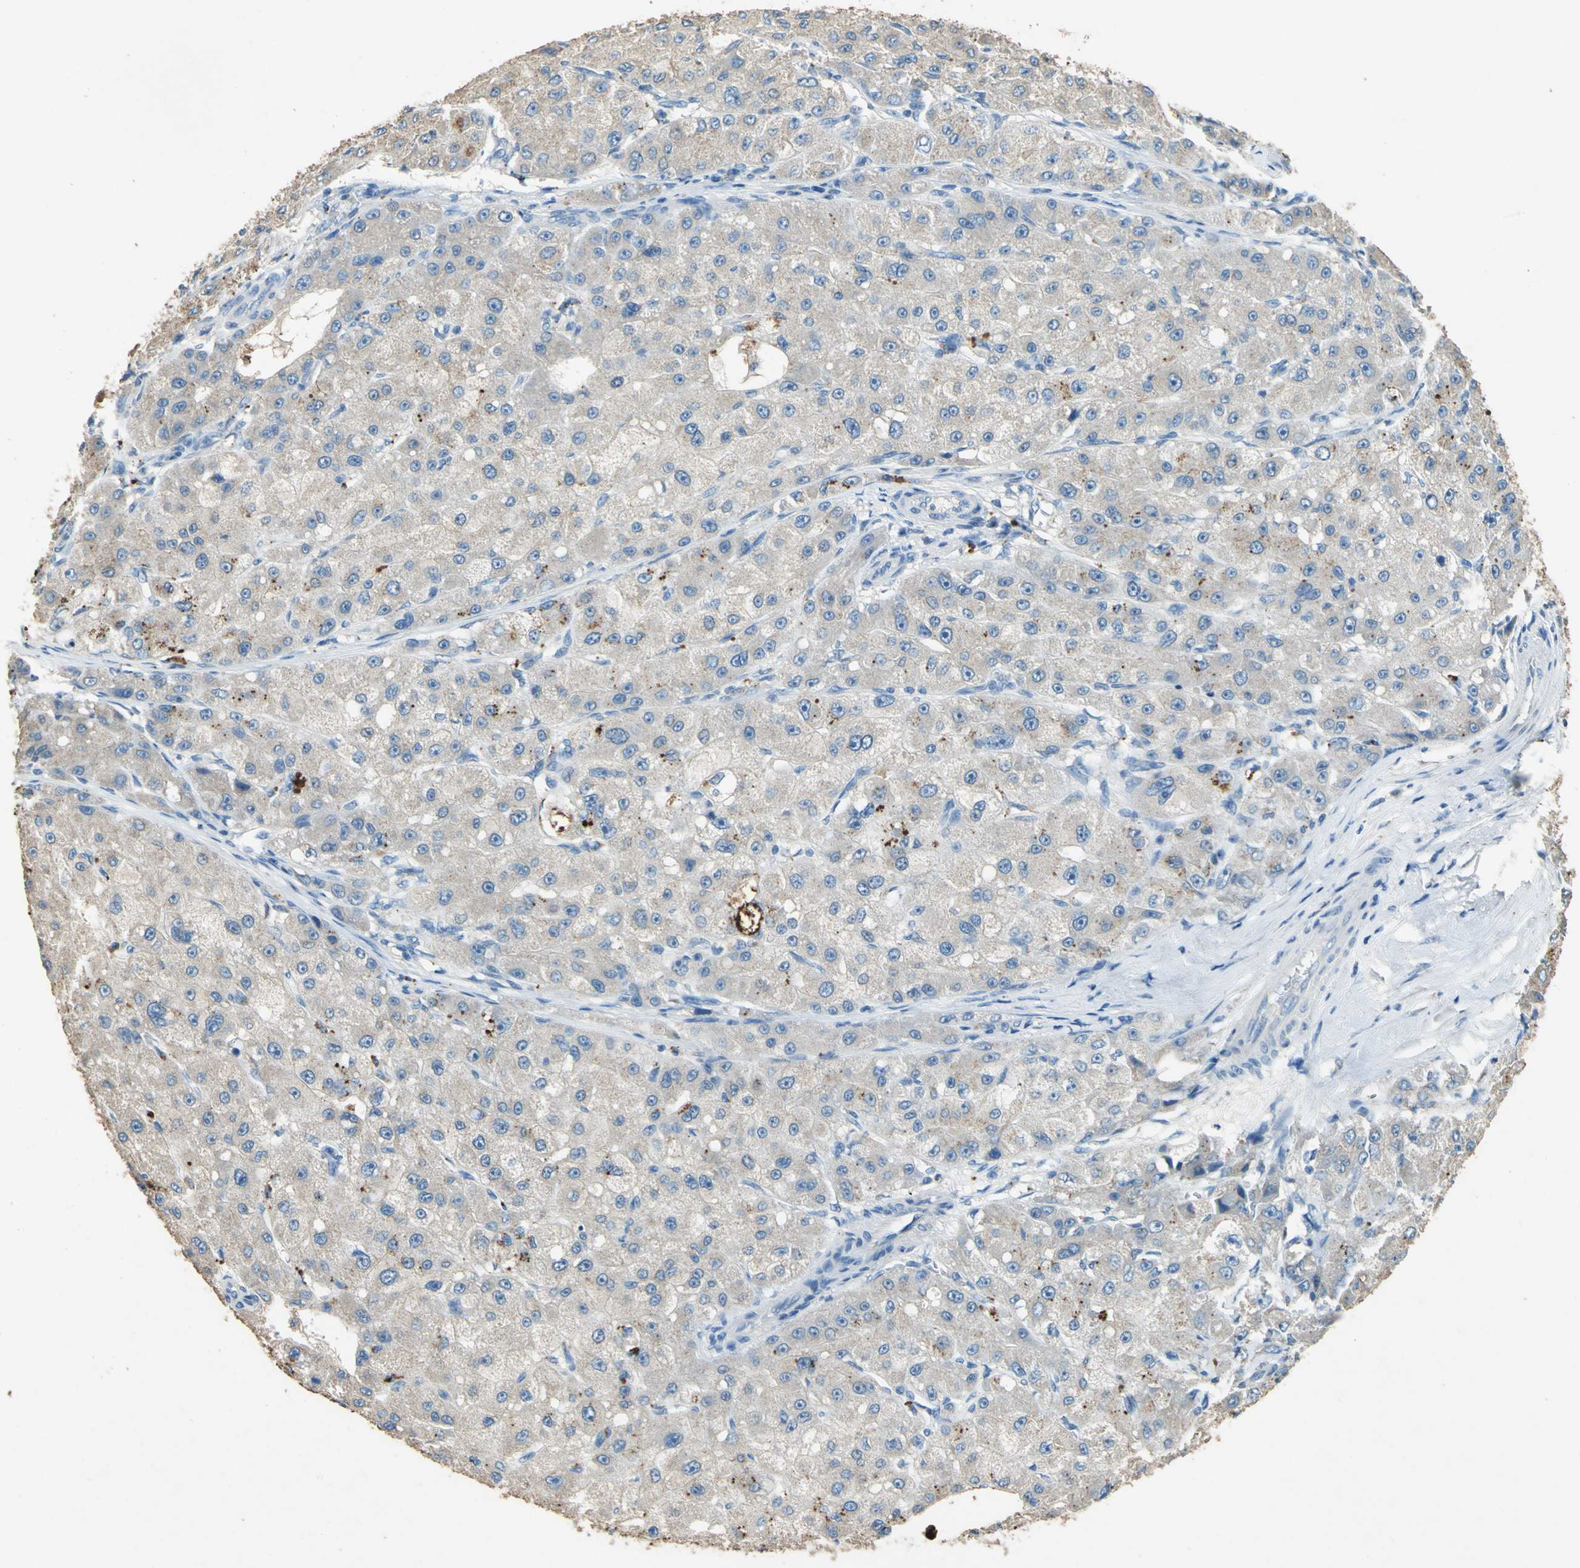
{"staining": {"intensity": "weak", "quantity": ">75%", "location": "cytoplasmic/membranous"}, "tissue": "liver cancer", "cell_type": "Tumor cells", "image_type": "cancer", "snomed": [{"axis": "morphology", "description": "Carcinoma, Hepatocellular, NOS"}, {"axis": "topography", "description": "Liver"}], "caption": "A high-resolution image shows IHC staining of liver cancer (hepatocellular carcinoma), which shows weak cytoplasmic/membranous positivity in approximately >75% of tumor cells. (DAB (3,3'-diaminobenzidine) IHC with brightfield microscopy, high magnification).", "gene": "ADAMTS5", "patient": {"sex": "male", "age": 80}}